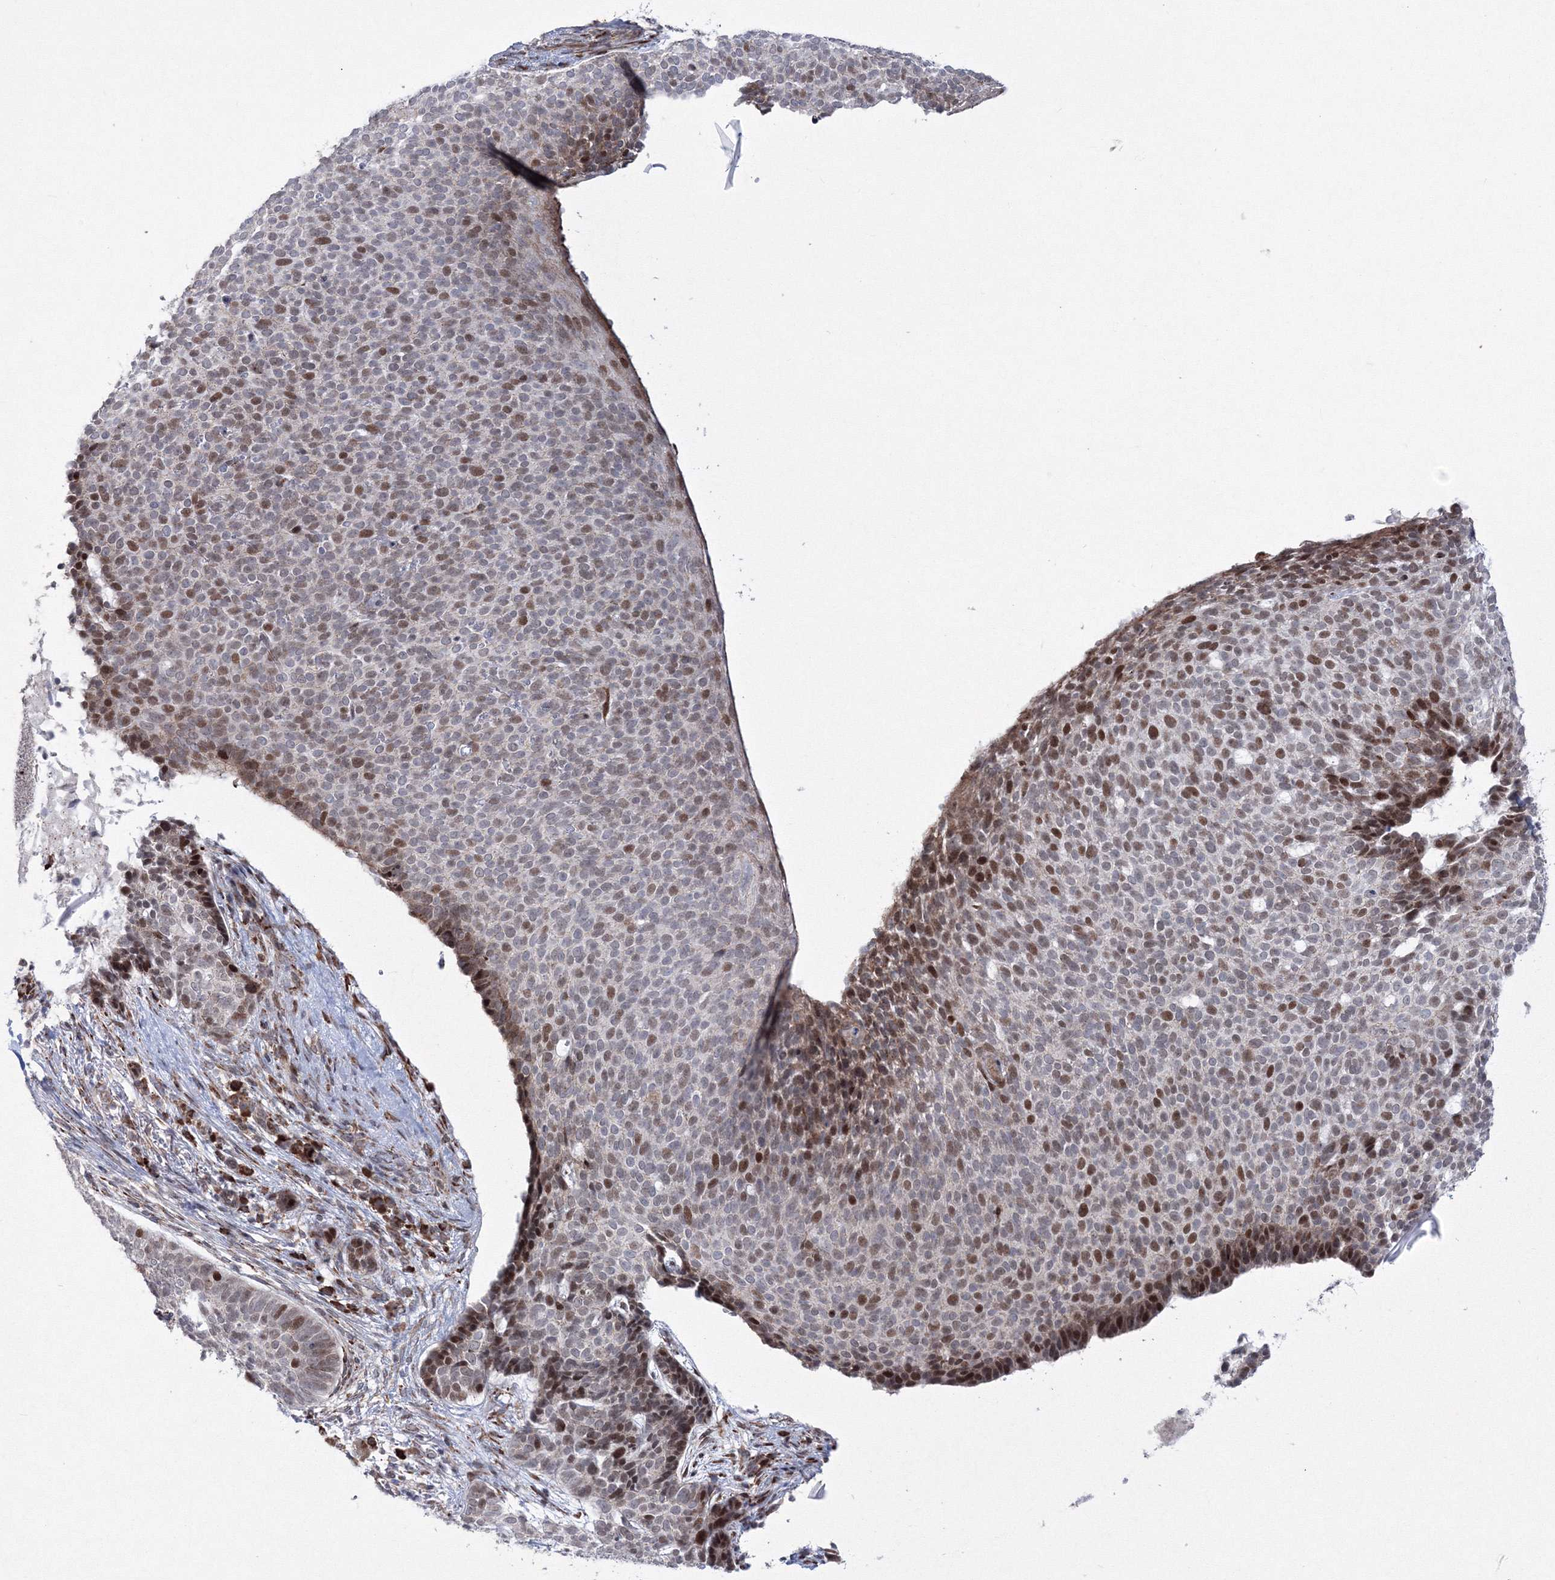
{"staining": {"intensity": "moderate", "quantity": "25%-75%", "location": "nuclear"}, "tissue": "skin cancer", "cell_type": "Tumor cells", "image_type": "cancer", "snomed": [{"axis": "morphology", "description": "Normal tissue, NOS"}, {"axis": "morphology", "description": "Basal cell carcinoma"}, {"axis": "topography", "description": "Skin"}], "caption": "Immunohistochemistry of skin cancer reveals medium levels of moderate nuclear expression in about 25%-75% of tumor cells.", "gene": "EFCAB12", "patient": {"sex": "male", "age": 50}}